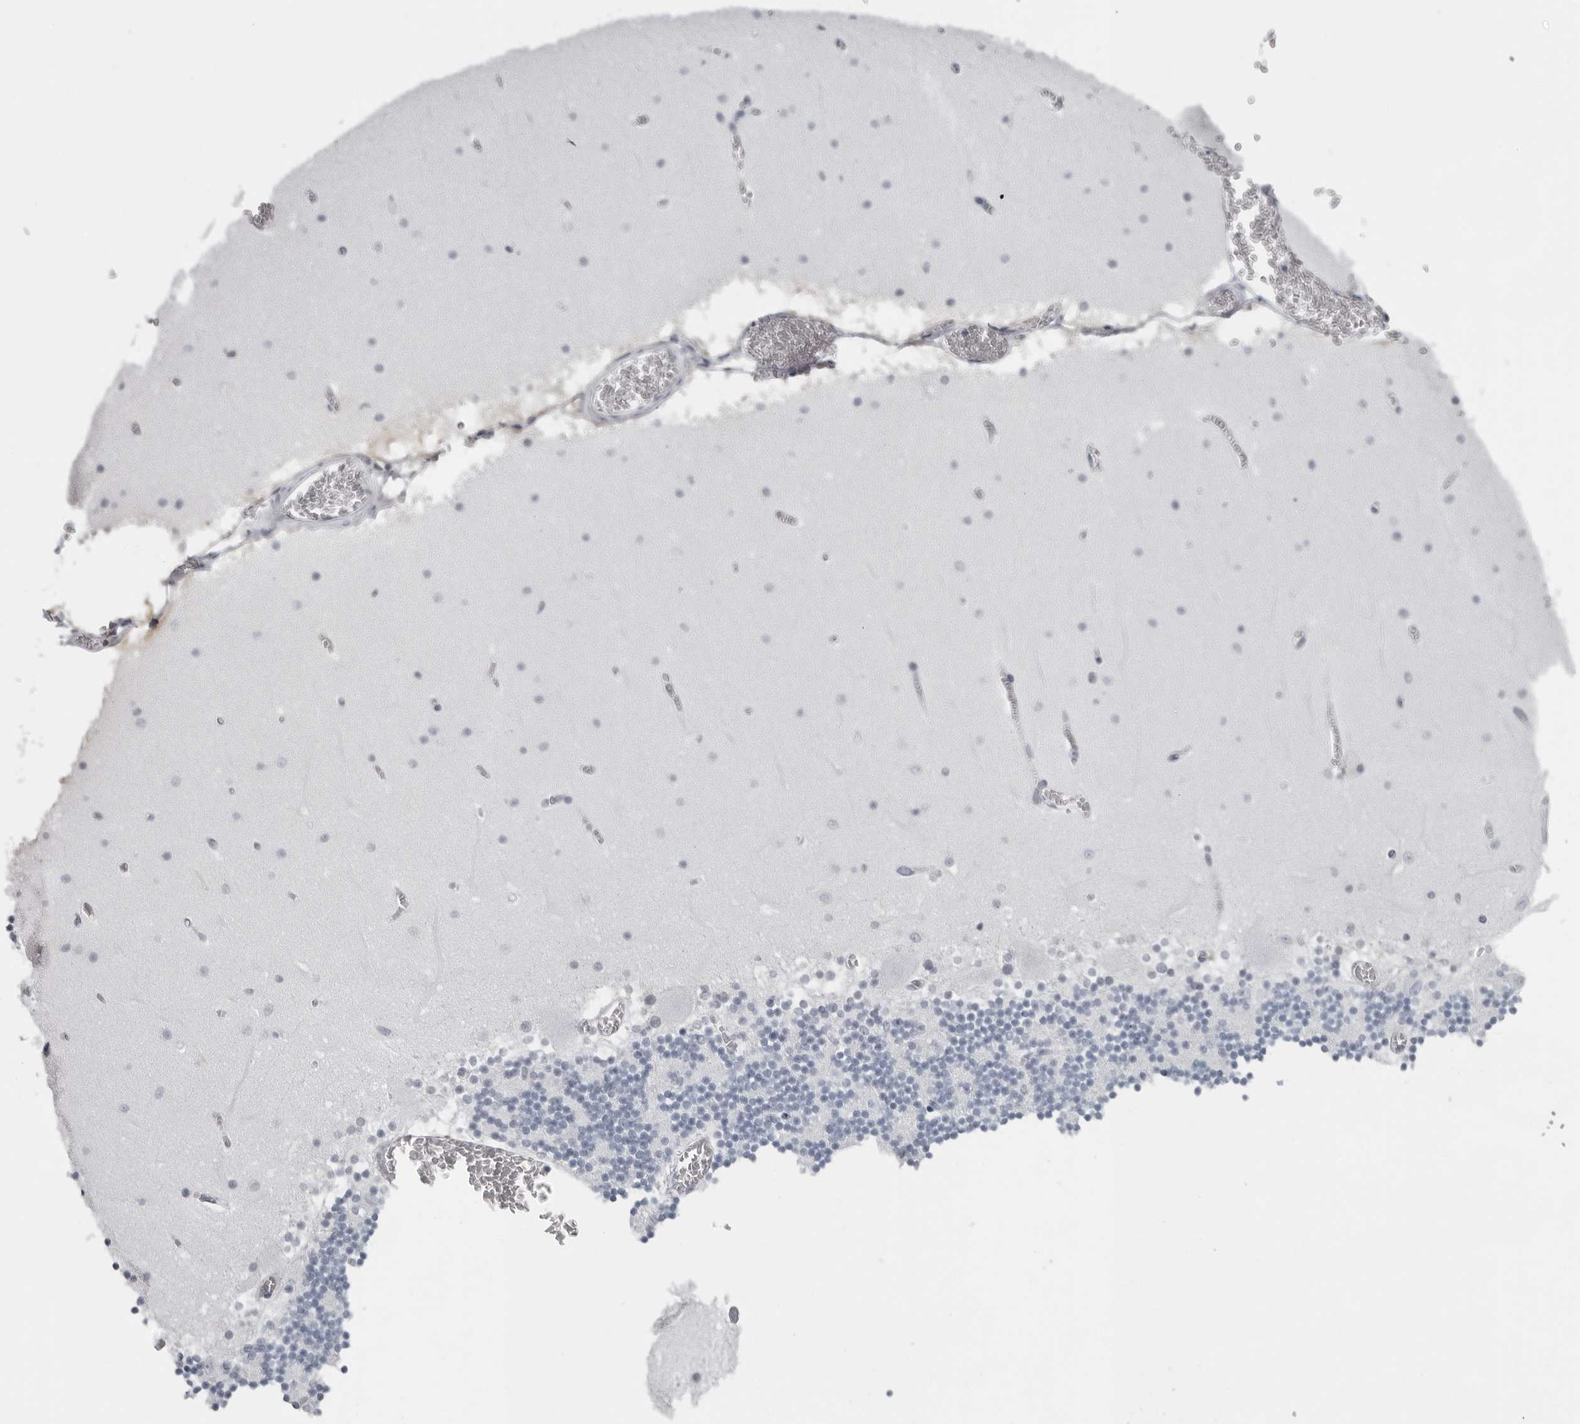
{"staining": {"intensity": "negative", "quantity": "none", "location": "none"}, "tissue": "cerebellum", "cell_type": "Cells in granular layer", "image_type": "normal", "snomed": [{"axis": "morphology", "description": "Normal tissue, NOS"}, {"axis": "topography", "description": "Cerebellum"}], "caption": "Protein analysis of unremarkable cerebellum displays no significant positivity in cells in granular layer. (Brightfield microscopy of DAB immunohistochemistry (IHC) at high magnification).", "gene": "LZIC", "patient": {"sex": "female", "age": 28}}